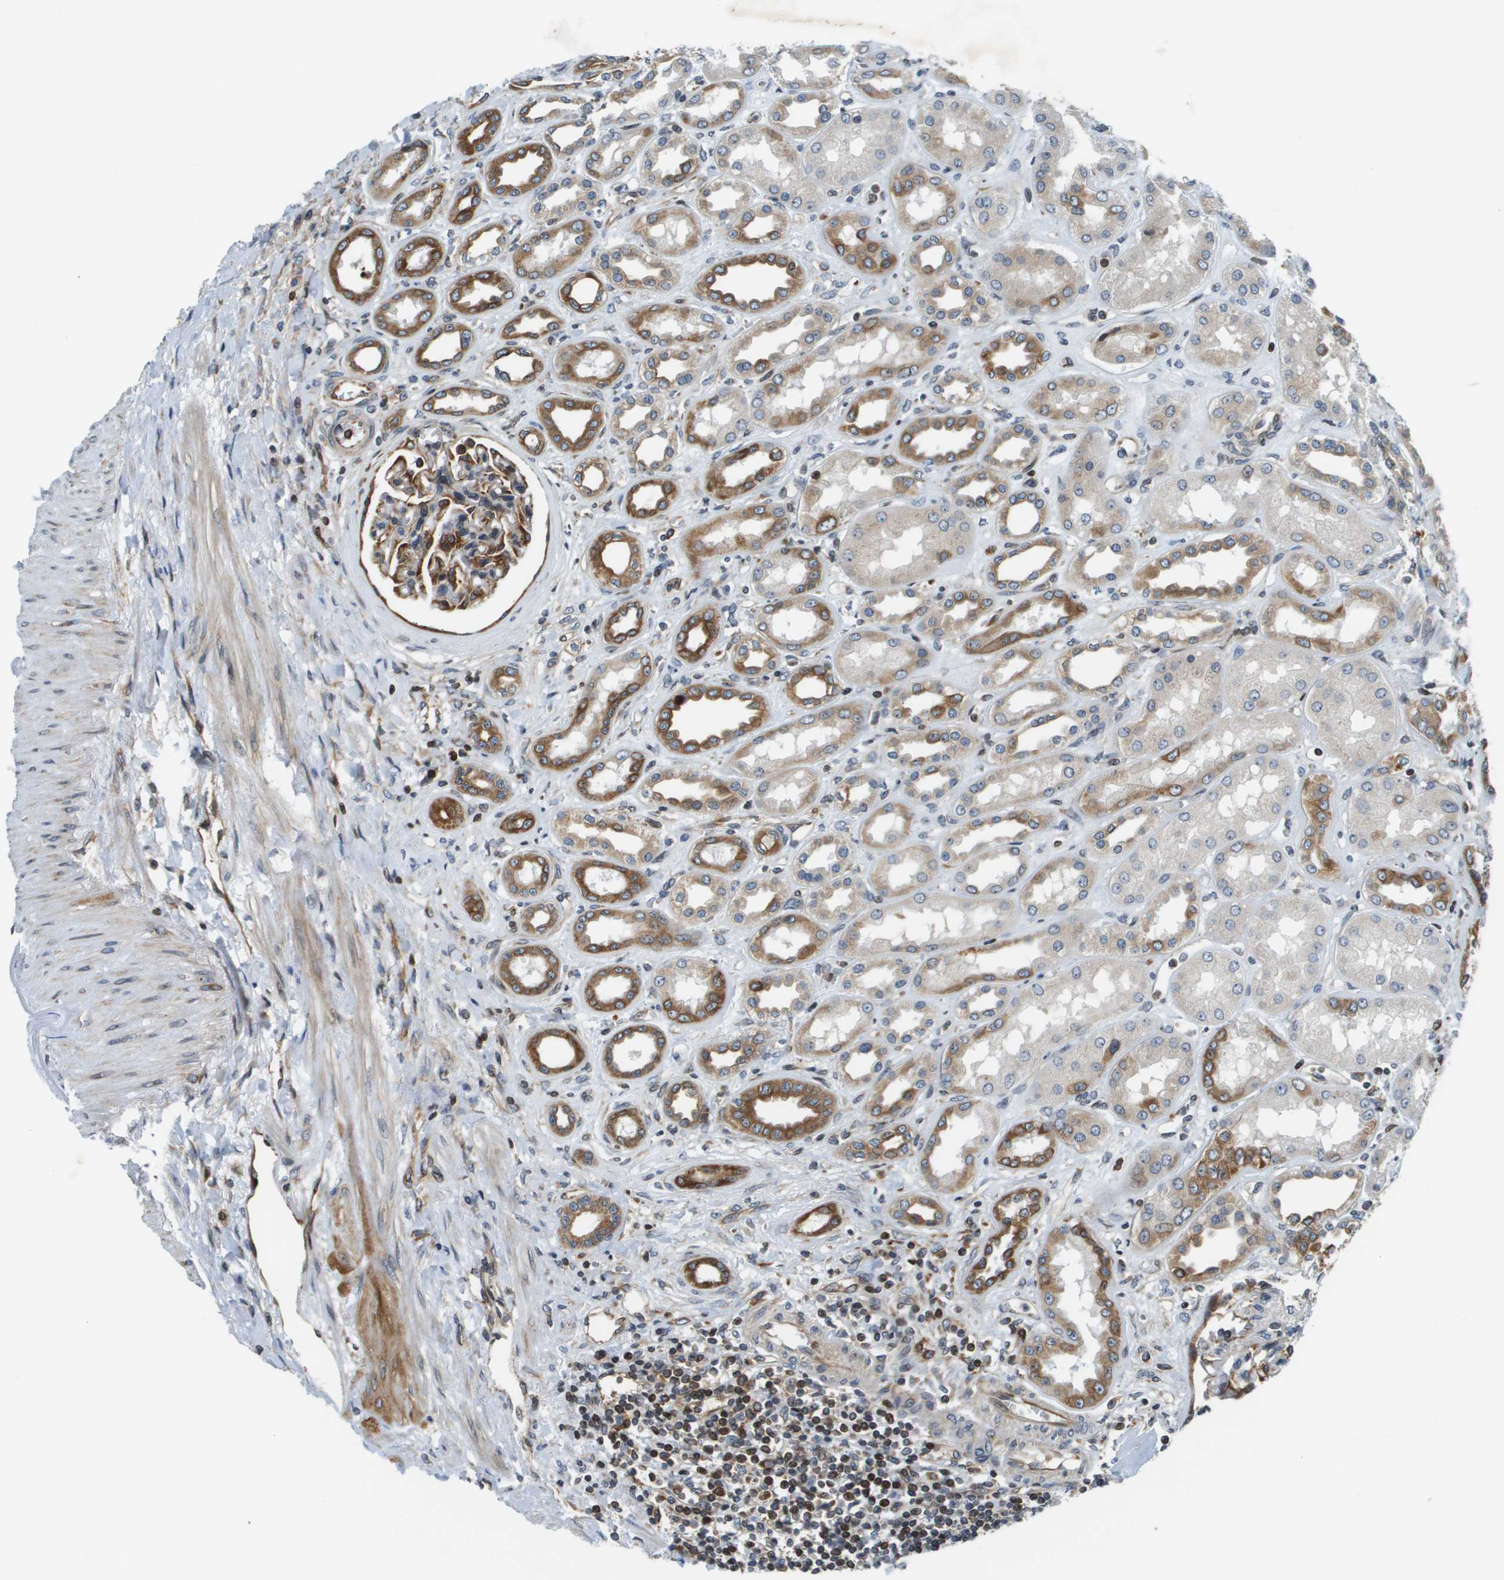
{"staining": {"intensity": "strong", "quantity": "25%-75%", "location": "cytoplasmic/membranous"}, "tissue": "kidney", "cell_type": "Cells in glomeruli", "image_type": "normal", "snomed": [{"axis": "morphology", "description": "Normal tissue, NOS"}, {"axis": "topography", "description": "Kidney"}], "caption": "IHC image of normal kidney: kidney stained using immunohistochemistry shows high levels of strong protein expression localized specifically in the cytoplasmic/membranous of cells in glomeruli, appearing as a cytoplasmic/membranous brown color.", "gene": "ESYT1", "patient": {"sex": "male", "age": 59}}